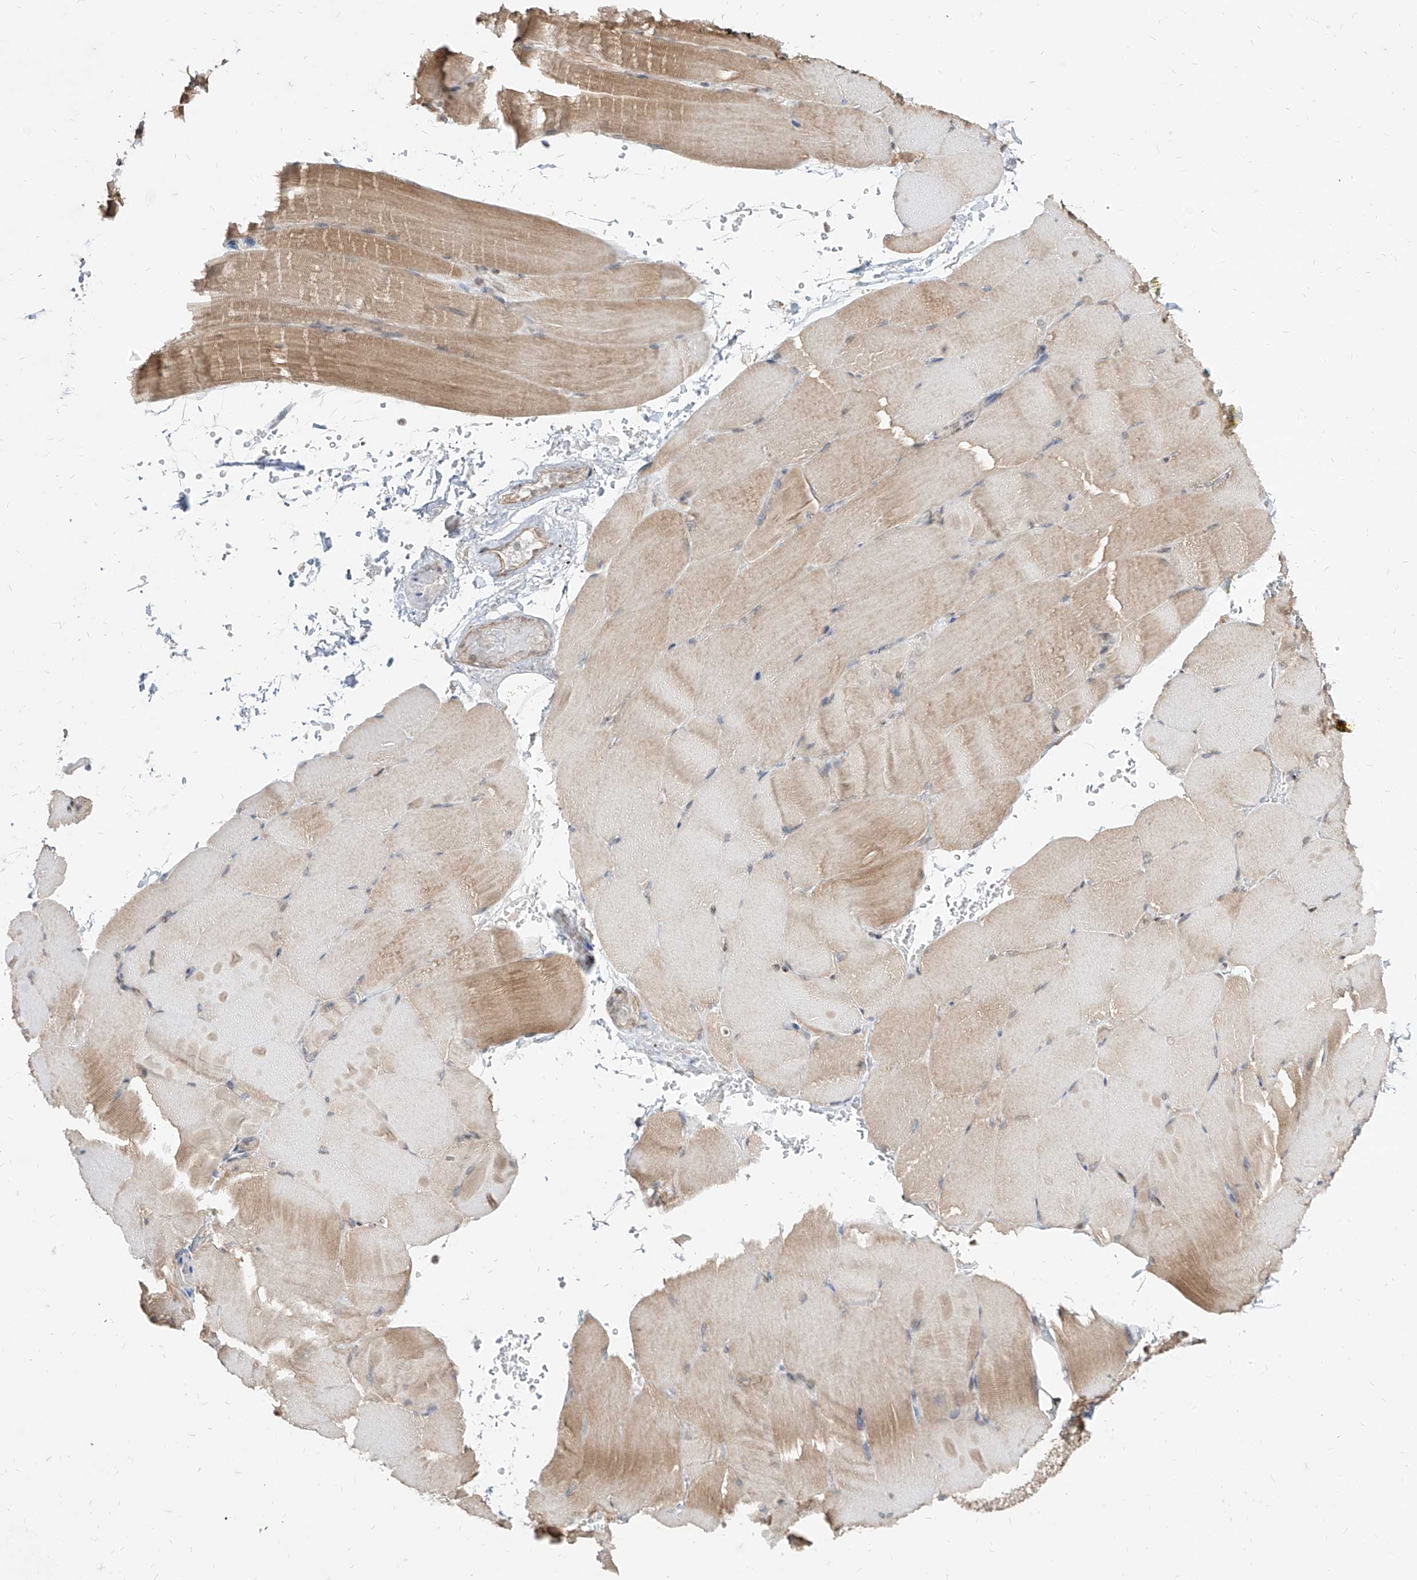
{"staining": {"intensity": "weak", "quantity": "25%-75%", "location": "cytoplasmic/membranous"}, "tissue": "skeletal muscle", "cell_type": "Myocytes", "image_type": "normal", "snomed": [{"axis": "morphology", "description": "Normal tissue, NOS"}, {"axis": "topography", "description": "Skeletal muscle"}, {"axis": "topography", "description": "Parathyroid gland"}], "caption": "A micrograph of skeletal muscle stained for a protein reveals weak cytoplasmic/membranous brown staining in myocytes. Using DAB (3,3'-diaminobenzidine) (brown) and hematoxylin (blue) stains, captured at high magnification using brightfield microscopy.", "gene": "C8orf82", "patient": {"sex": "female", "age": 37}}